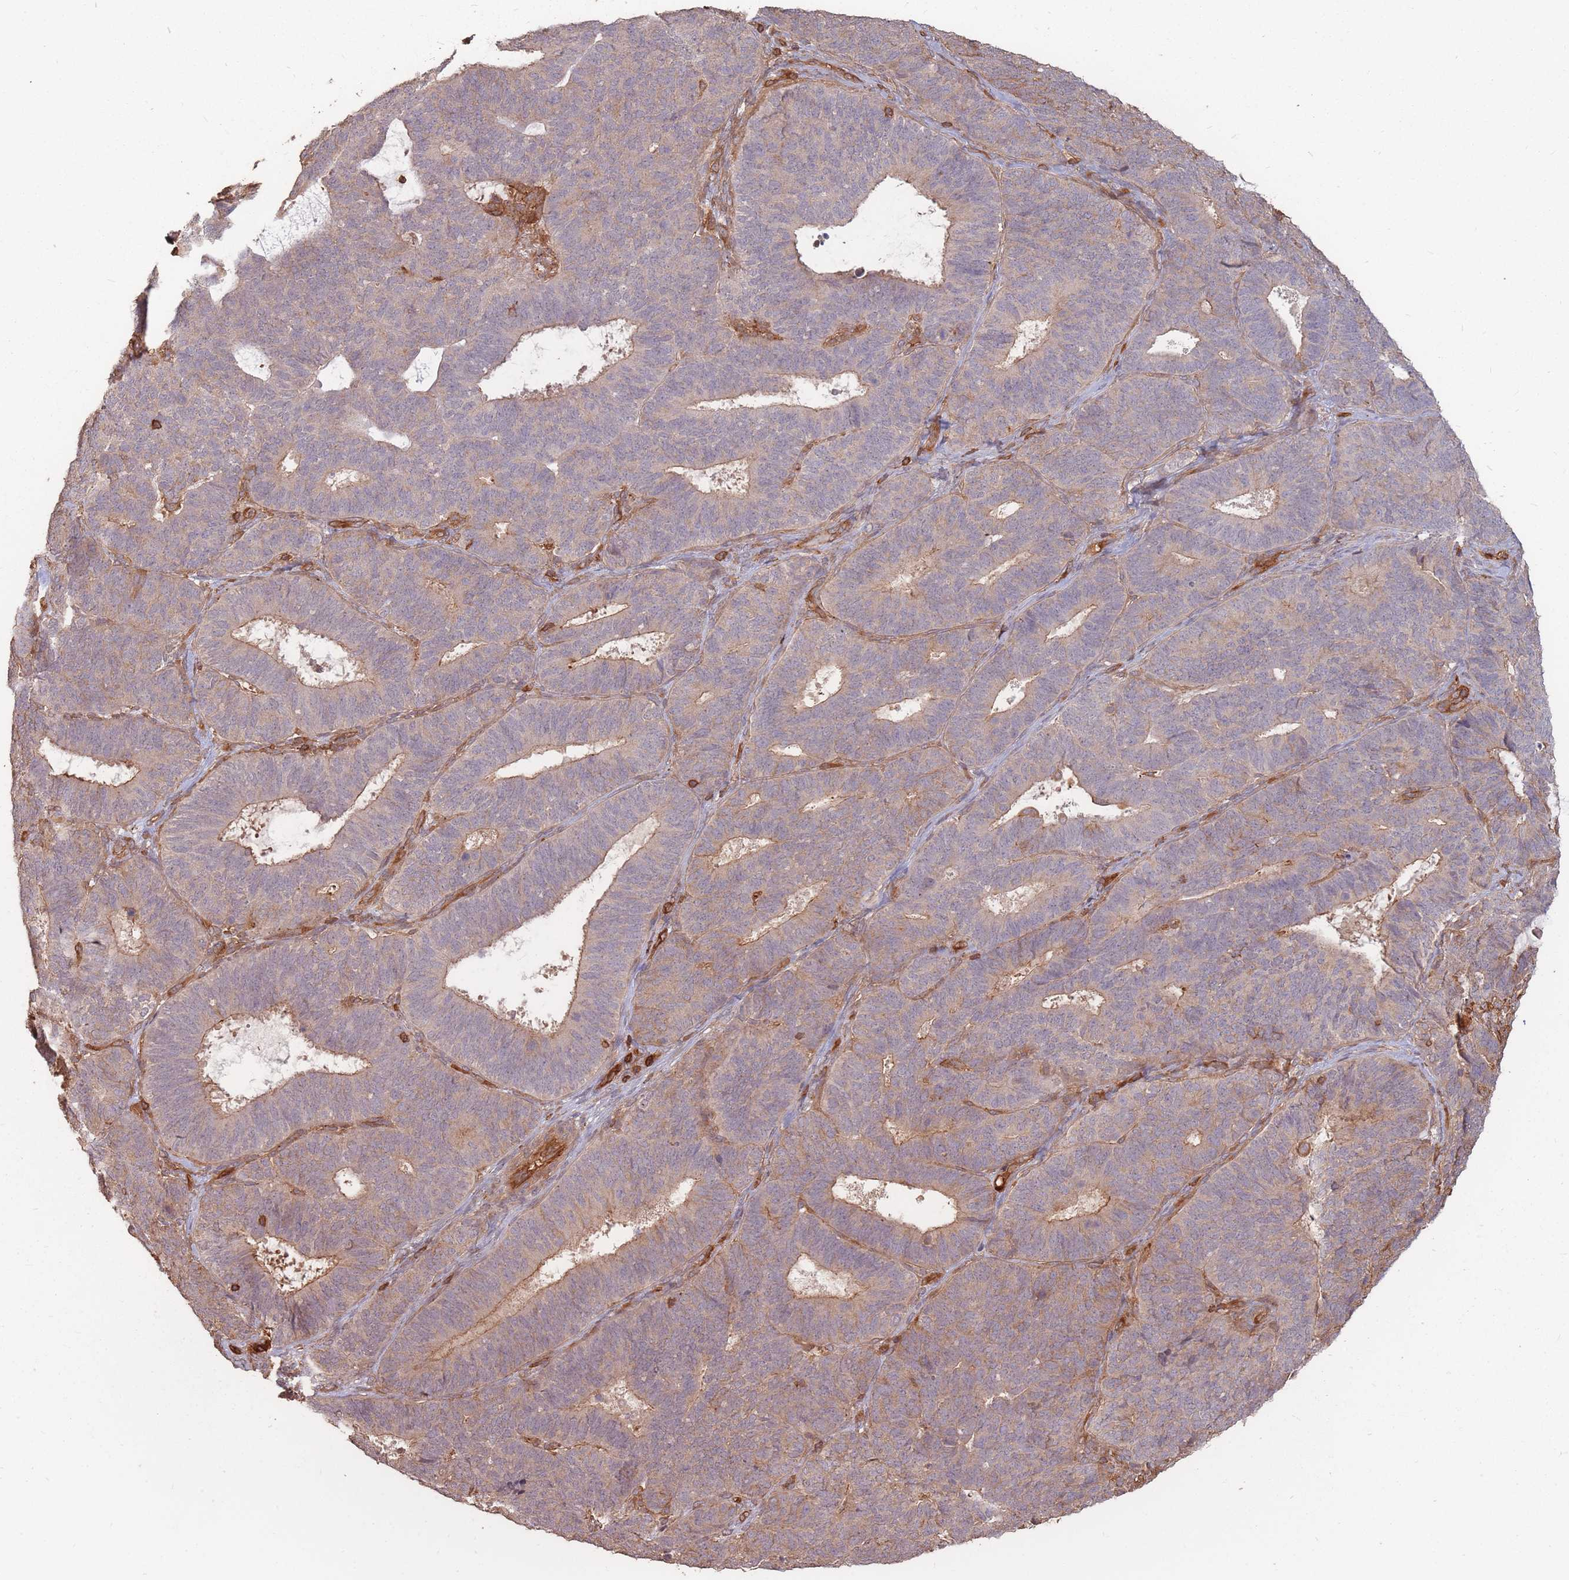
{"staining": {"intensity": "weak", "quantity": "25%-75%", "location": "cytoplasmic/membranous"}, "tissue": "endometrial cancer", "cell_type": "Tumor cells", "image_type": "cancer", "snomed": [{"axis": "morphology", "description": "Adenocarcinoma, NOS"}, {"axis": "topography", "description": "Endometrium"}], "caption": "Adenocarcinoma (endometrial) stained with a brown dye displays weak cytoplasmic/membranous positive expression in approximately 25%-75% of tumor cells.", "gene": "PLS3", "patient": {"sex": "female", "age": 70}}